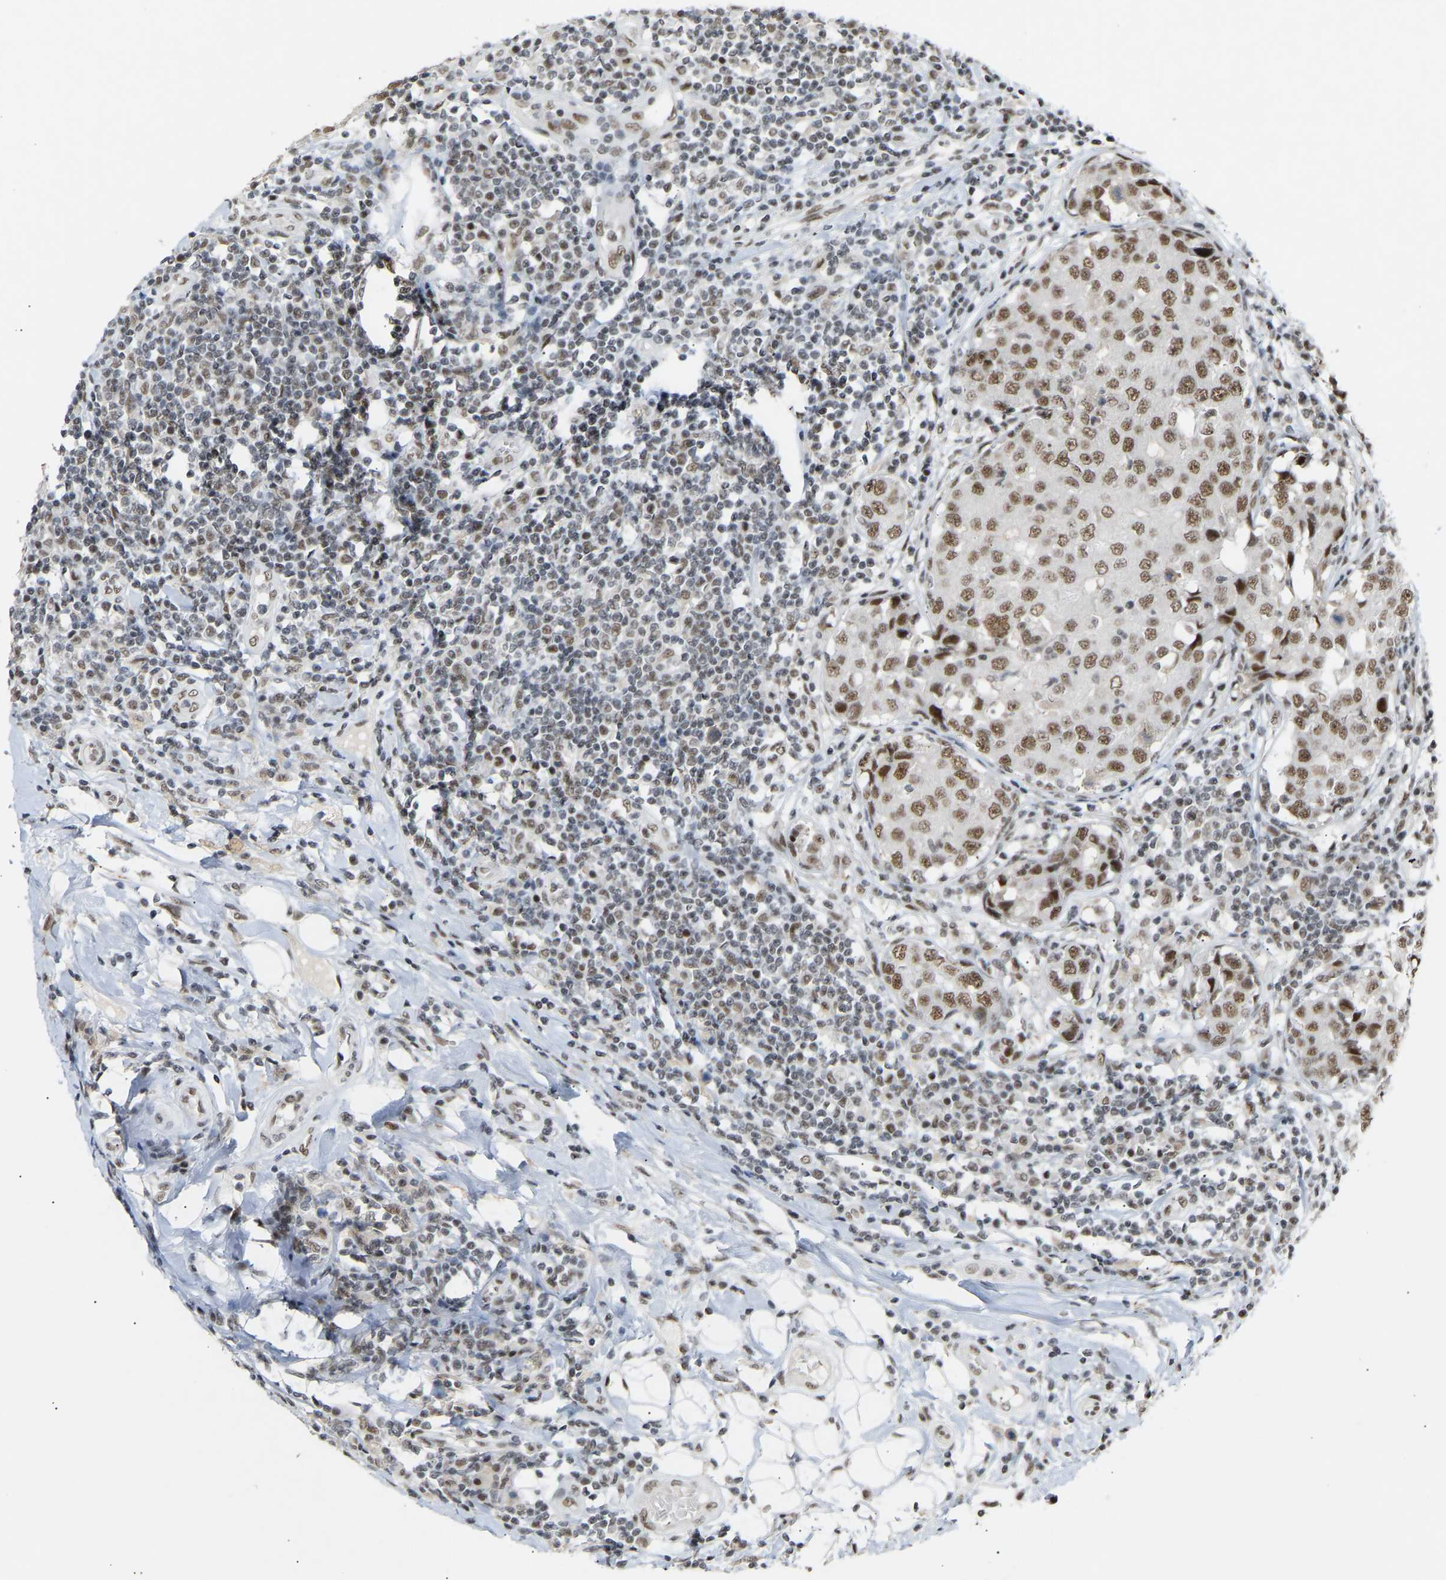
{"staining": {"intensity": "moderate", "quantity": ">75%", "location": "nuclear"}, "tissue": "breast cancer", "cell_type": "Tumor cells", "image_type": "cancer", "snomed": [{"axis": "morphology", "description": "Duct carcinoma"}, {"axis": "topography", "description": "Breast"}], "caption": "Moderate nuclear staining for a protein is identified in approximately >75% of tumor cells of infiltrating ductal carcinoma (breast) using immunohistochemistry.", "gene": "NELFB", "patient": {"sex": "female", "age": 27}}